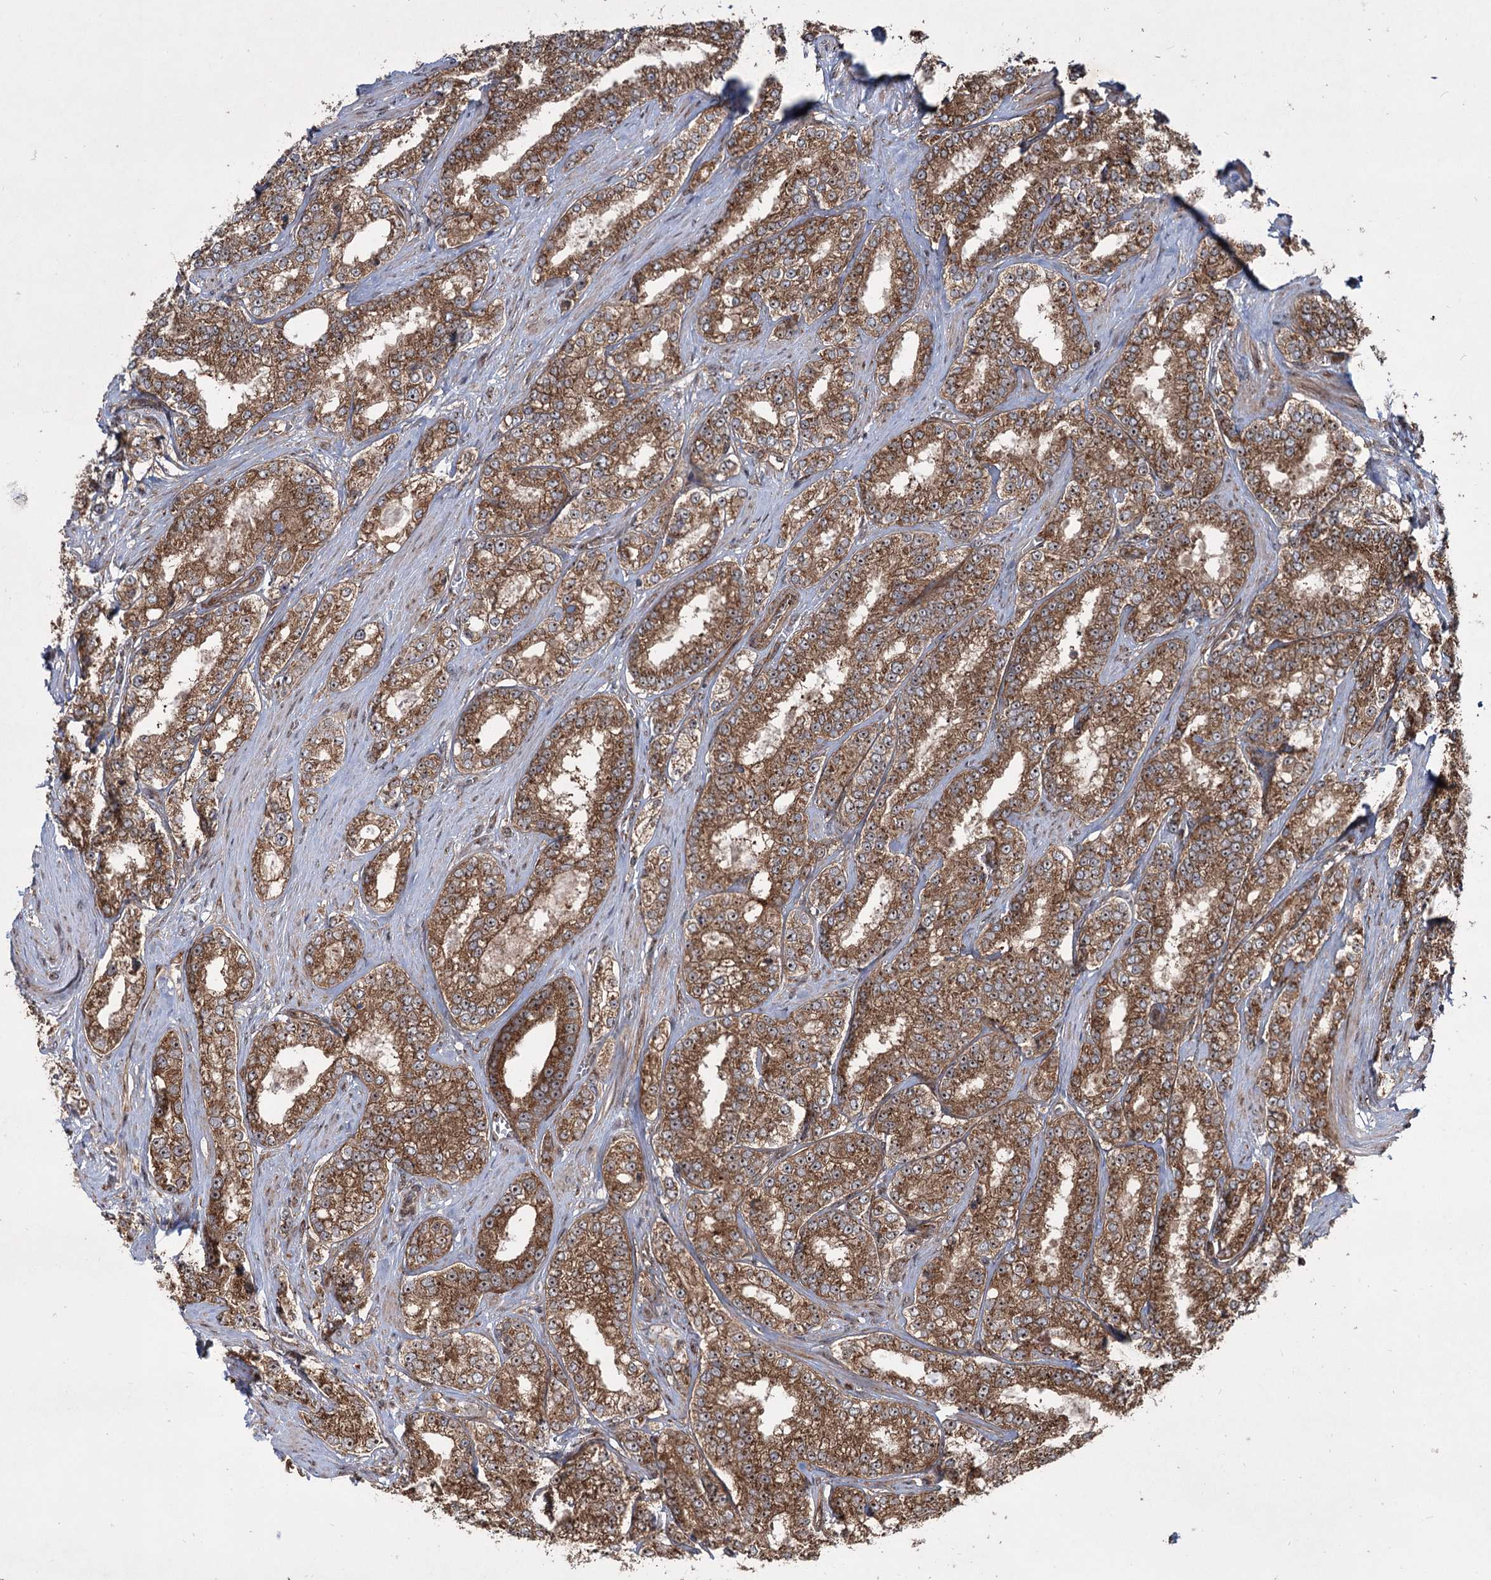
{"staining": {"intensity": "strong", "quantity": ">75%", "location": "cytoplasmic/membranous,nuclear"}, "tissue": "prostate cancer", "cell_type": "Tumor cells", "image_type": "cancer", "snomed": [{"axis": "morphology", "description": "Normal tissue, NOS"}, {"axis": "morphology", "description": "Adenocarcinoma, High grade"}, {"axis": "topography", "description": "Prostate"}], "caption": "This micrograph demonstrates immunohistochemistry (IHC) staining of human adenocarcinoma (high-grade) (prostate), with high strong cytoplasmic/membranous and nuclear staining in approximately >75% of tumor cells.", "gene": "SERINC5", "patient": {"sex": "male", "age": 83}}